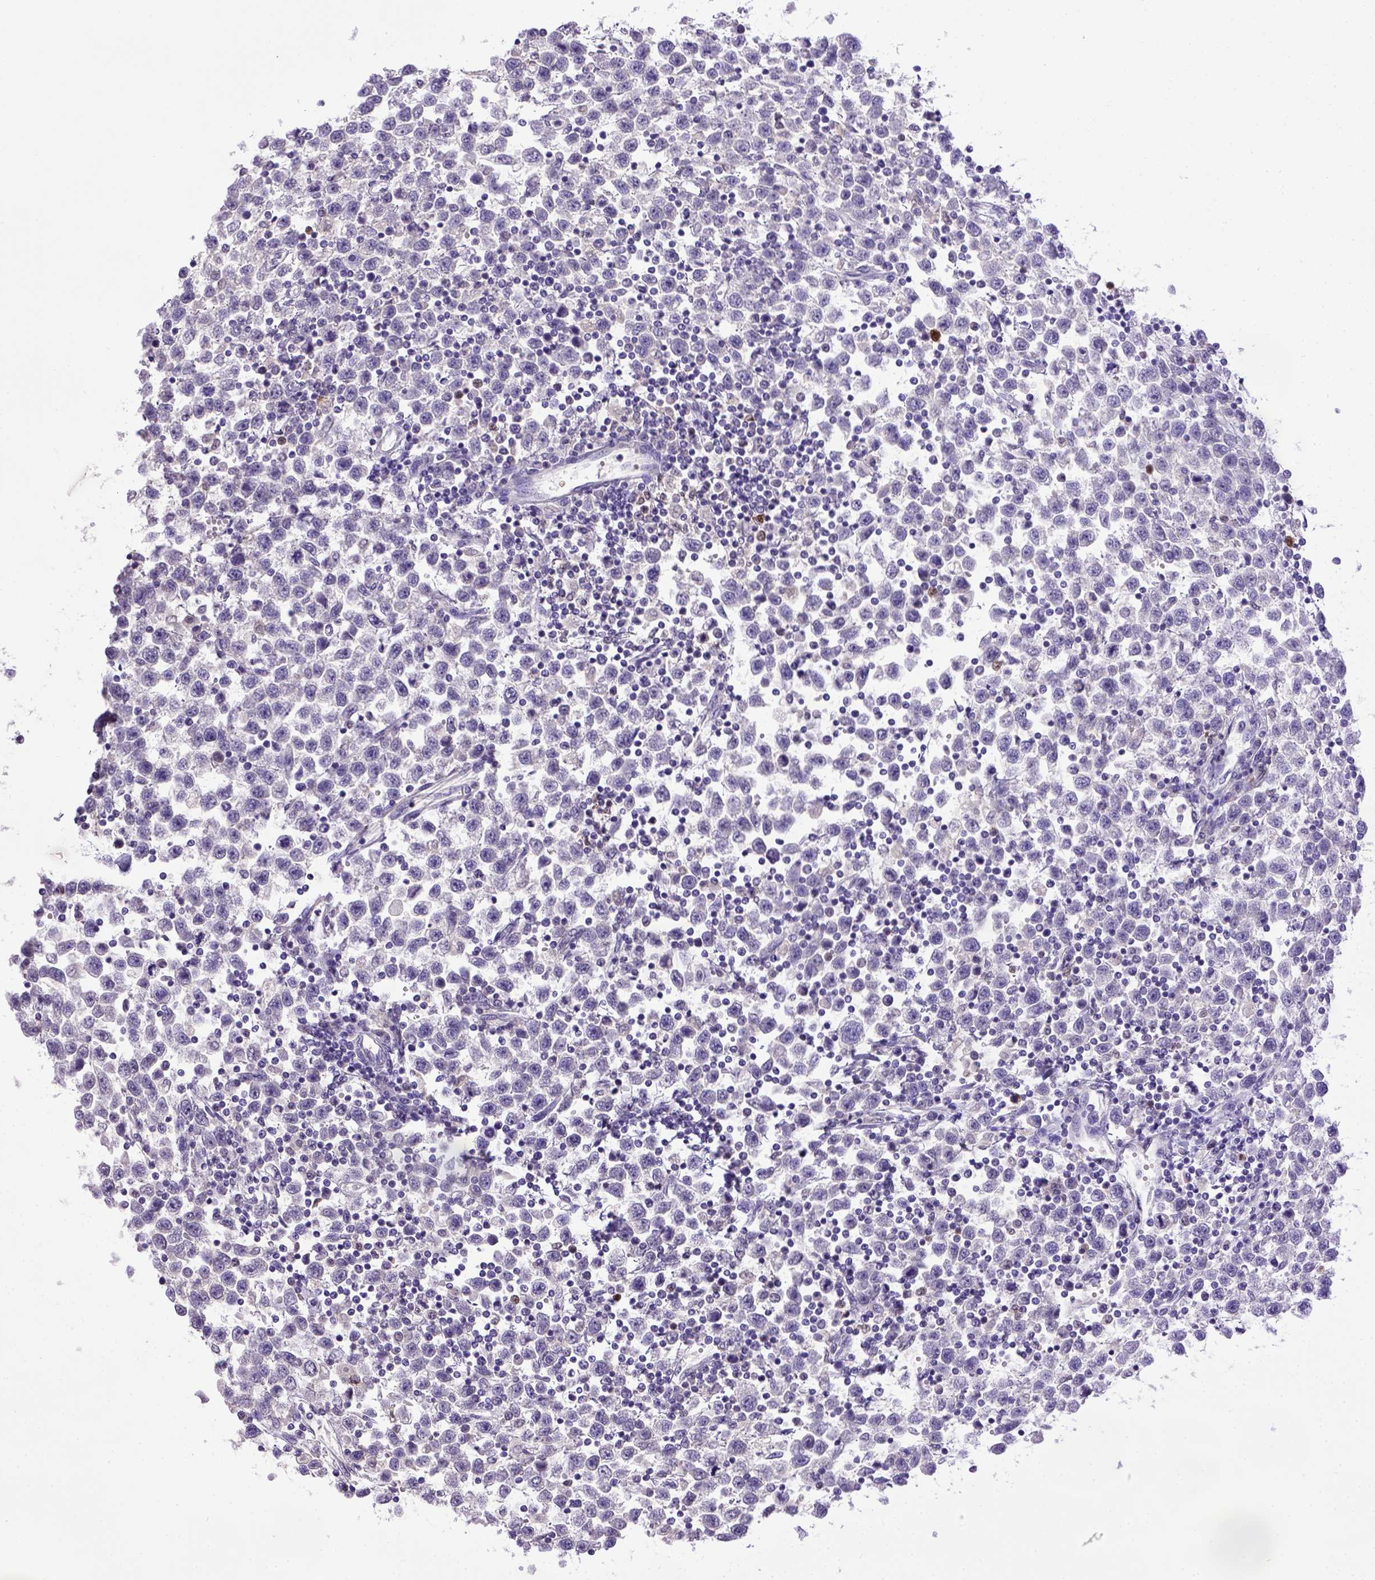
{"staining": {"intensity": "negative", "quantity": "none", "location": "none"}, "tissue": "testis cancer", "cell_type": "Tumor cells", "image_type": "cancer", "snomed": [{"axis": "morphology", "description": "Seminoma, NOS"}, {"axis": "topography", "description": "Testis"}], "caption": "IHC of seminoma (testis) shows no positivity in tumor cells.", "gene": "CDKN1A", "patient": {"sex": "male", "age": 34}}